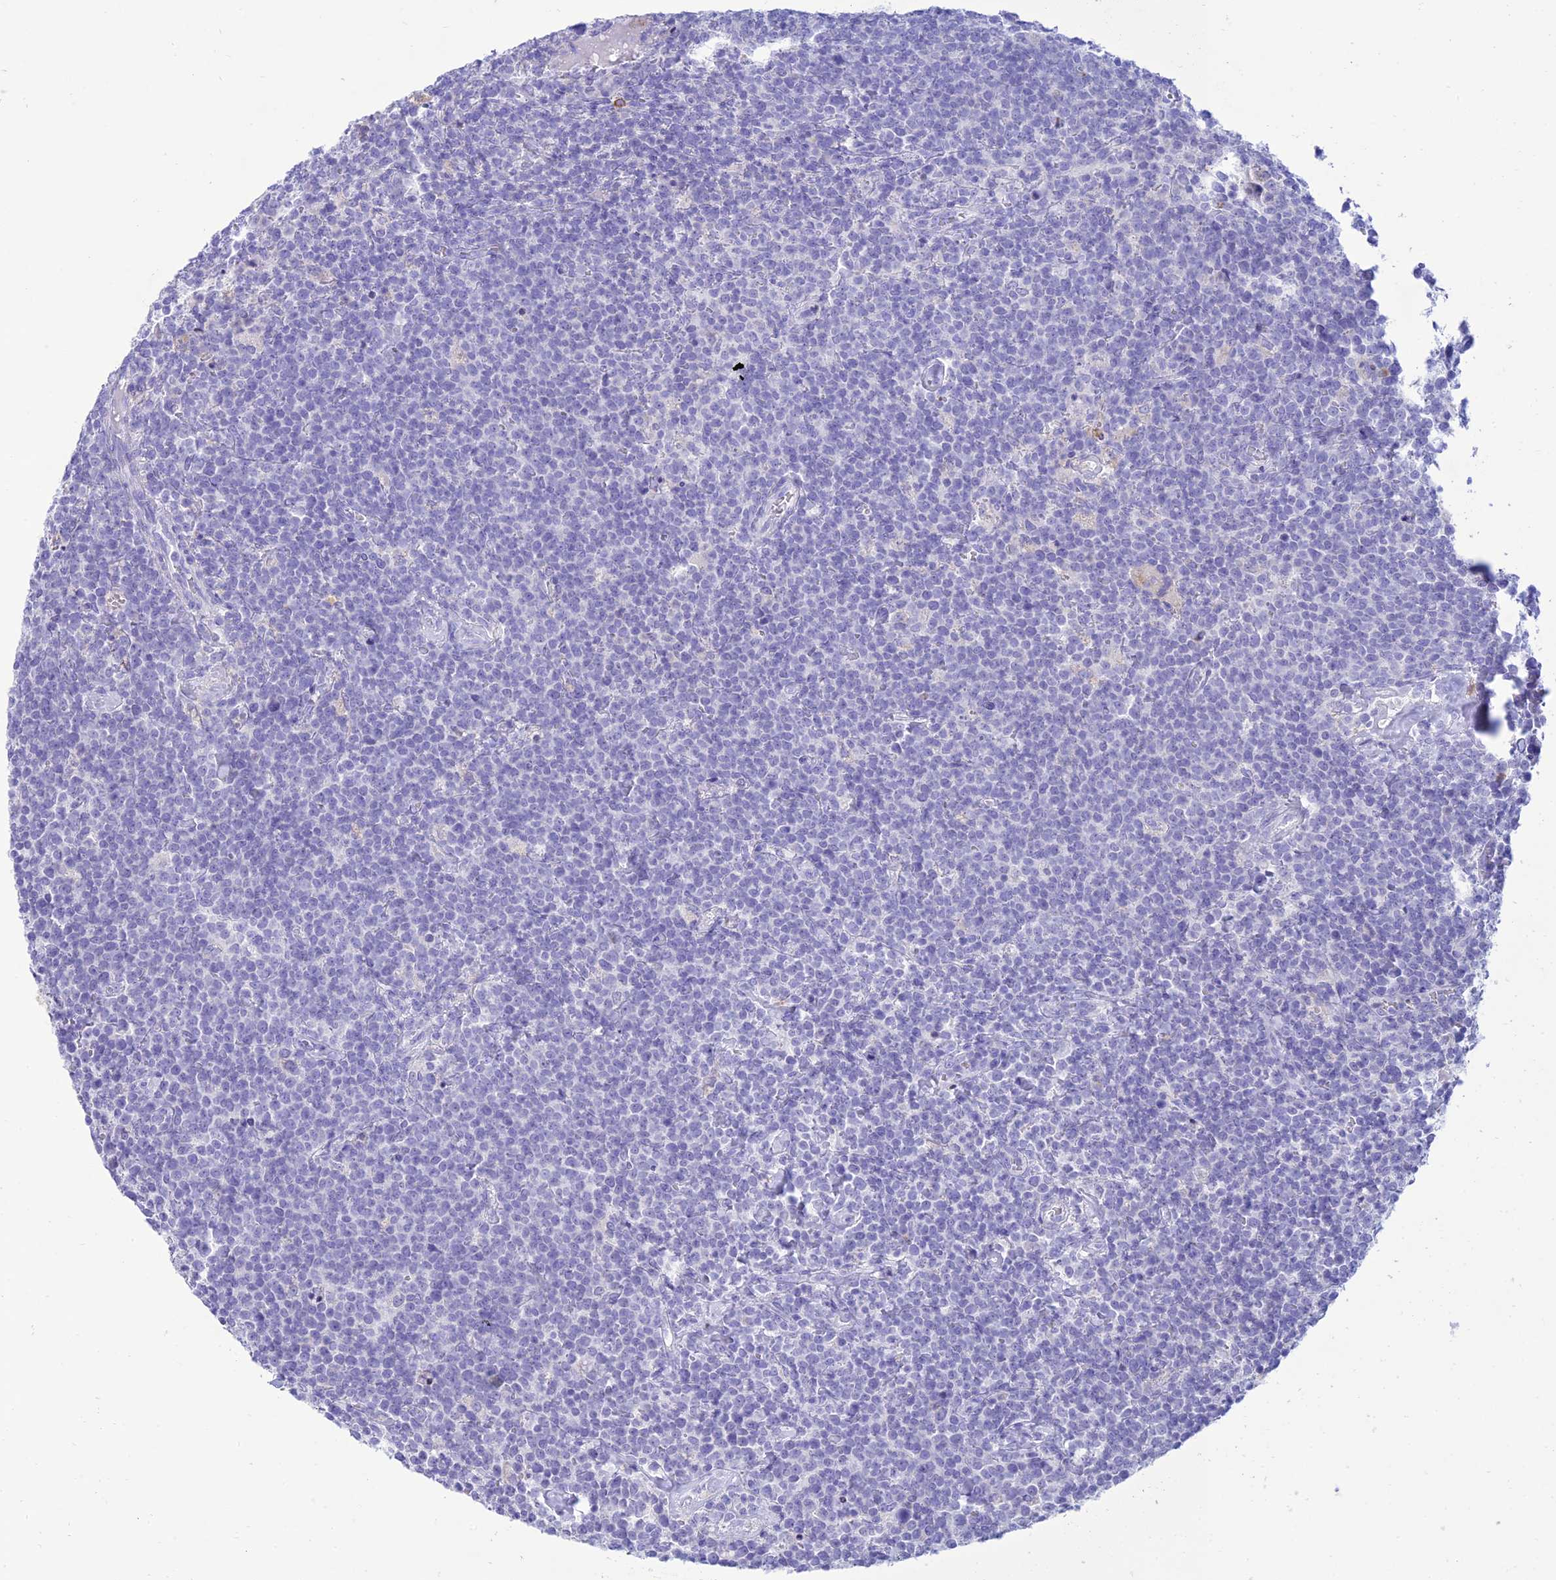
{"staining": {"intensity": "negative", "quantity": "none", "location": "none"}, "tissue": "lymphoma", "cell_type": "Tumor cells", "image_type": "cancer", "snomed": [{"axis": "morphology", "description": "Malignant lymphoma, non-Hodgkin's type, High grade"}, {"axis": "topography", "description": "Lymph node"}], "caption": "Tumor cells show no significant expression in malignant lymphoma, non-Hodgkin's type (high-grade). The staining was performed using DAB (3,3'-diaminobenzidine) to visualize the protein expression in brown, while the nuclei were stained in blue with hematoxylin (Magnification: 20x).", "gene": "MAL2", "patient": {"sex": "male", "age": 61}}